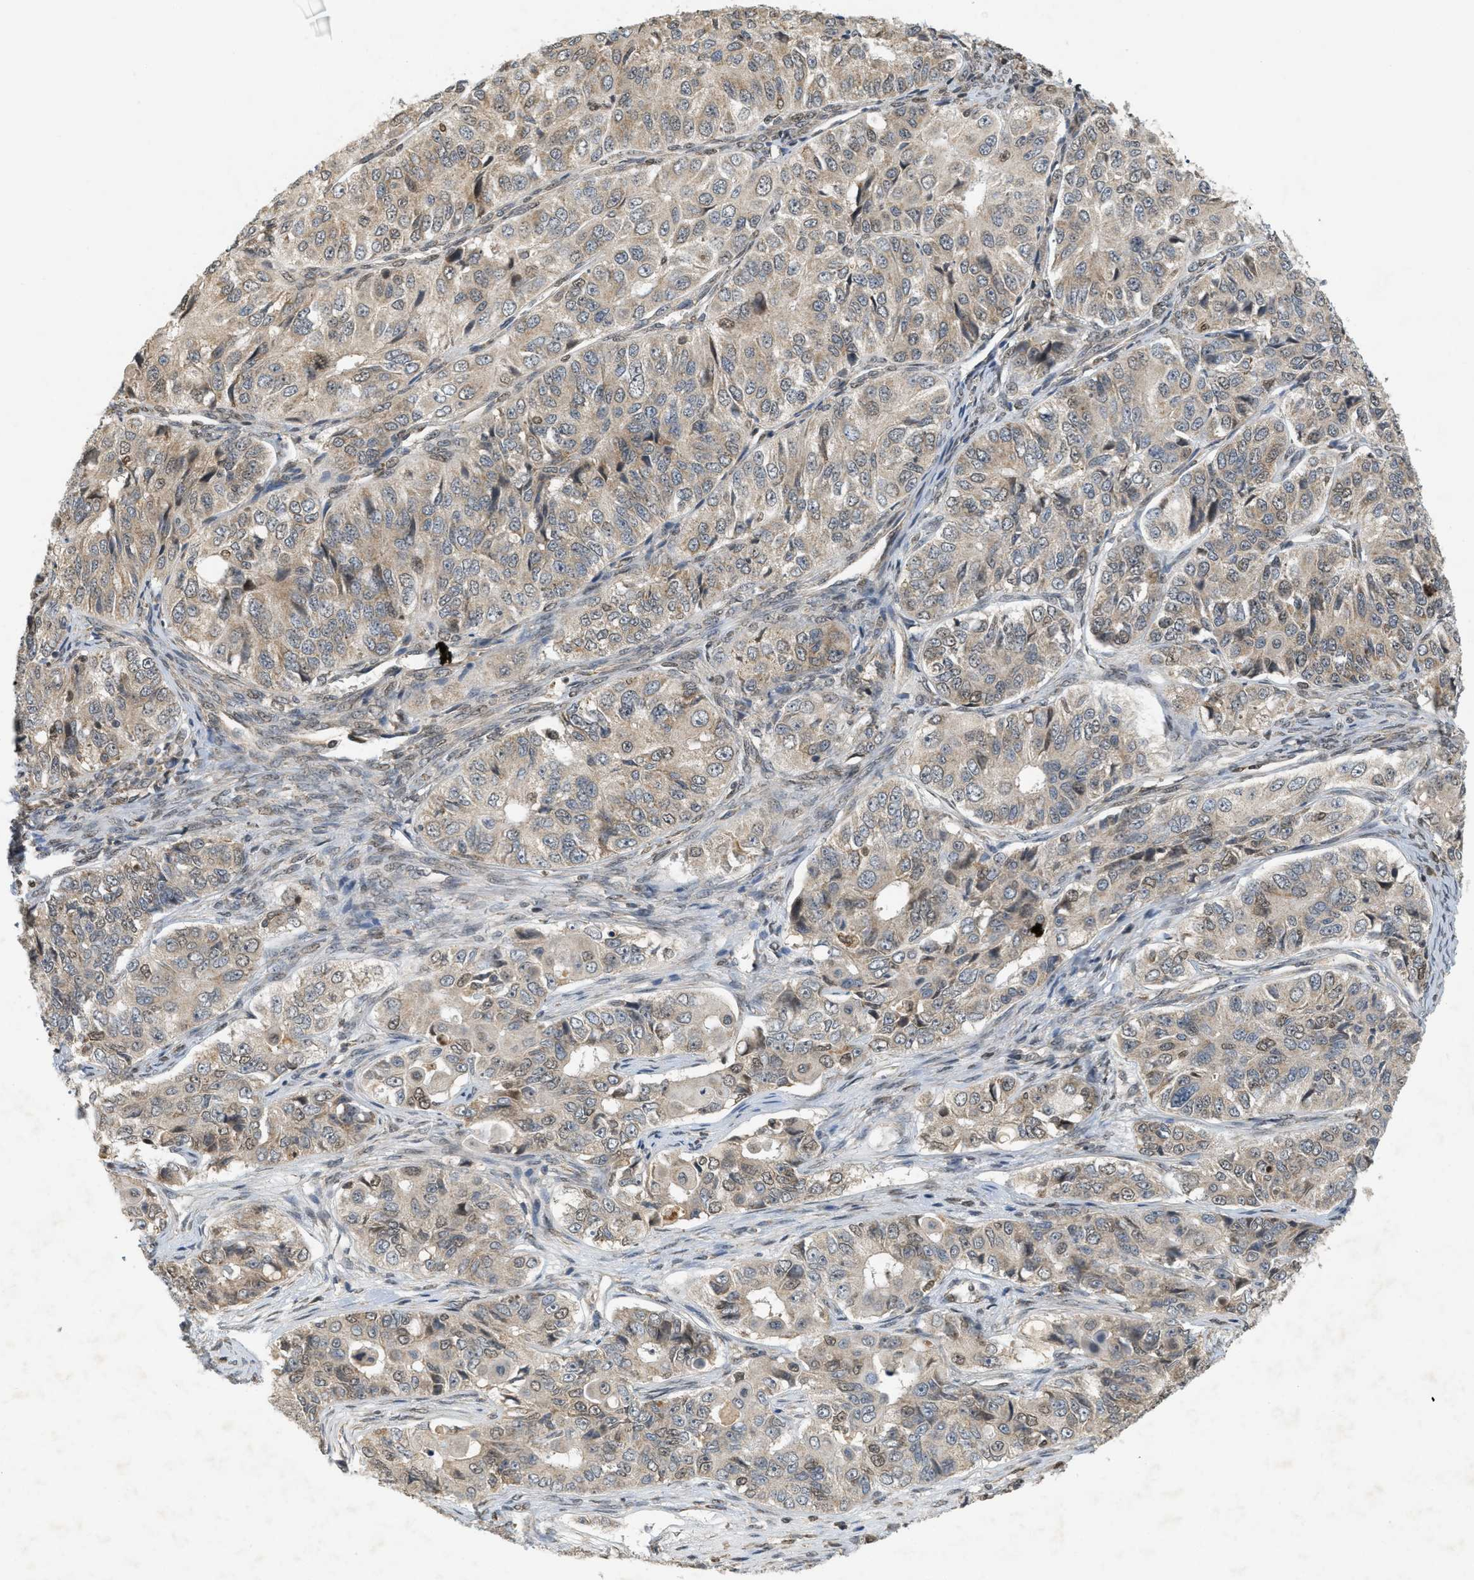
{"staining": {"intensity": "weak", "quantity": "<25%", "location": "cytoplasmic/membranous,nuclear"}, "tissue": "ovarian cancer", "cell_type": "Tumor cells", "image_type": "cancer", "snomed": [{"axis": "morphology", "description": "Carcinoma, endometroid"}, {"axis": "topography", "description": "Ovary"}], "caption": "Ovarian endometroid carcinoma was stained to show a protein in brown. There is no significant positivity in tumor cells. Brightfield microscopy of immunohistochemistry (IHC) stained with DAB (brown) and hematoxylin (blue), captured at high magnification.", "gene": "PRKD1", "patient": {"sex": "female", "age": 51}}